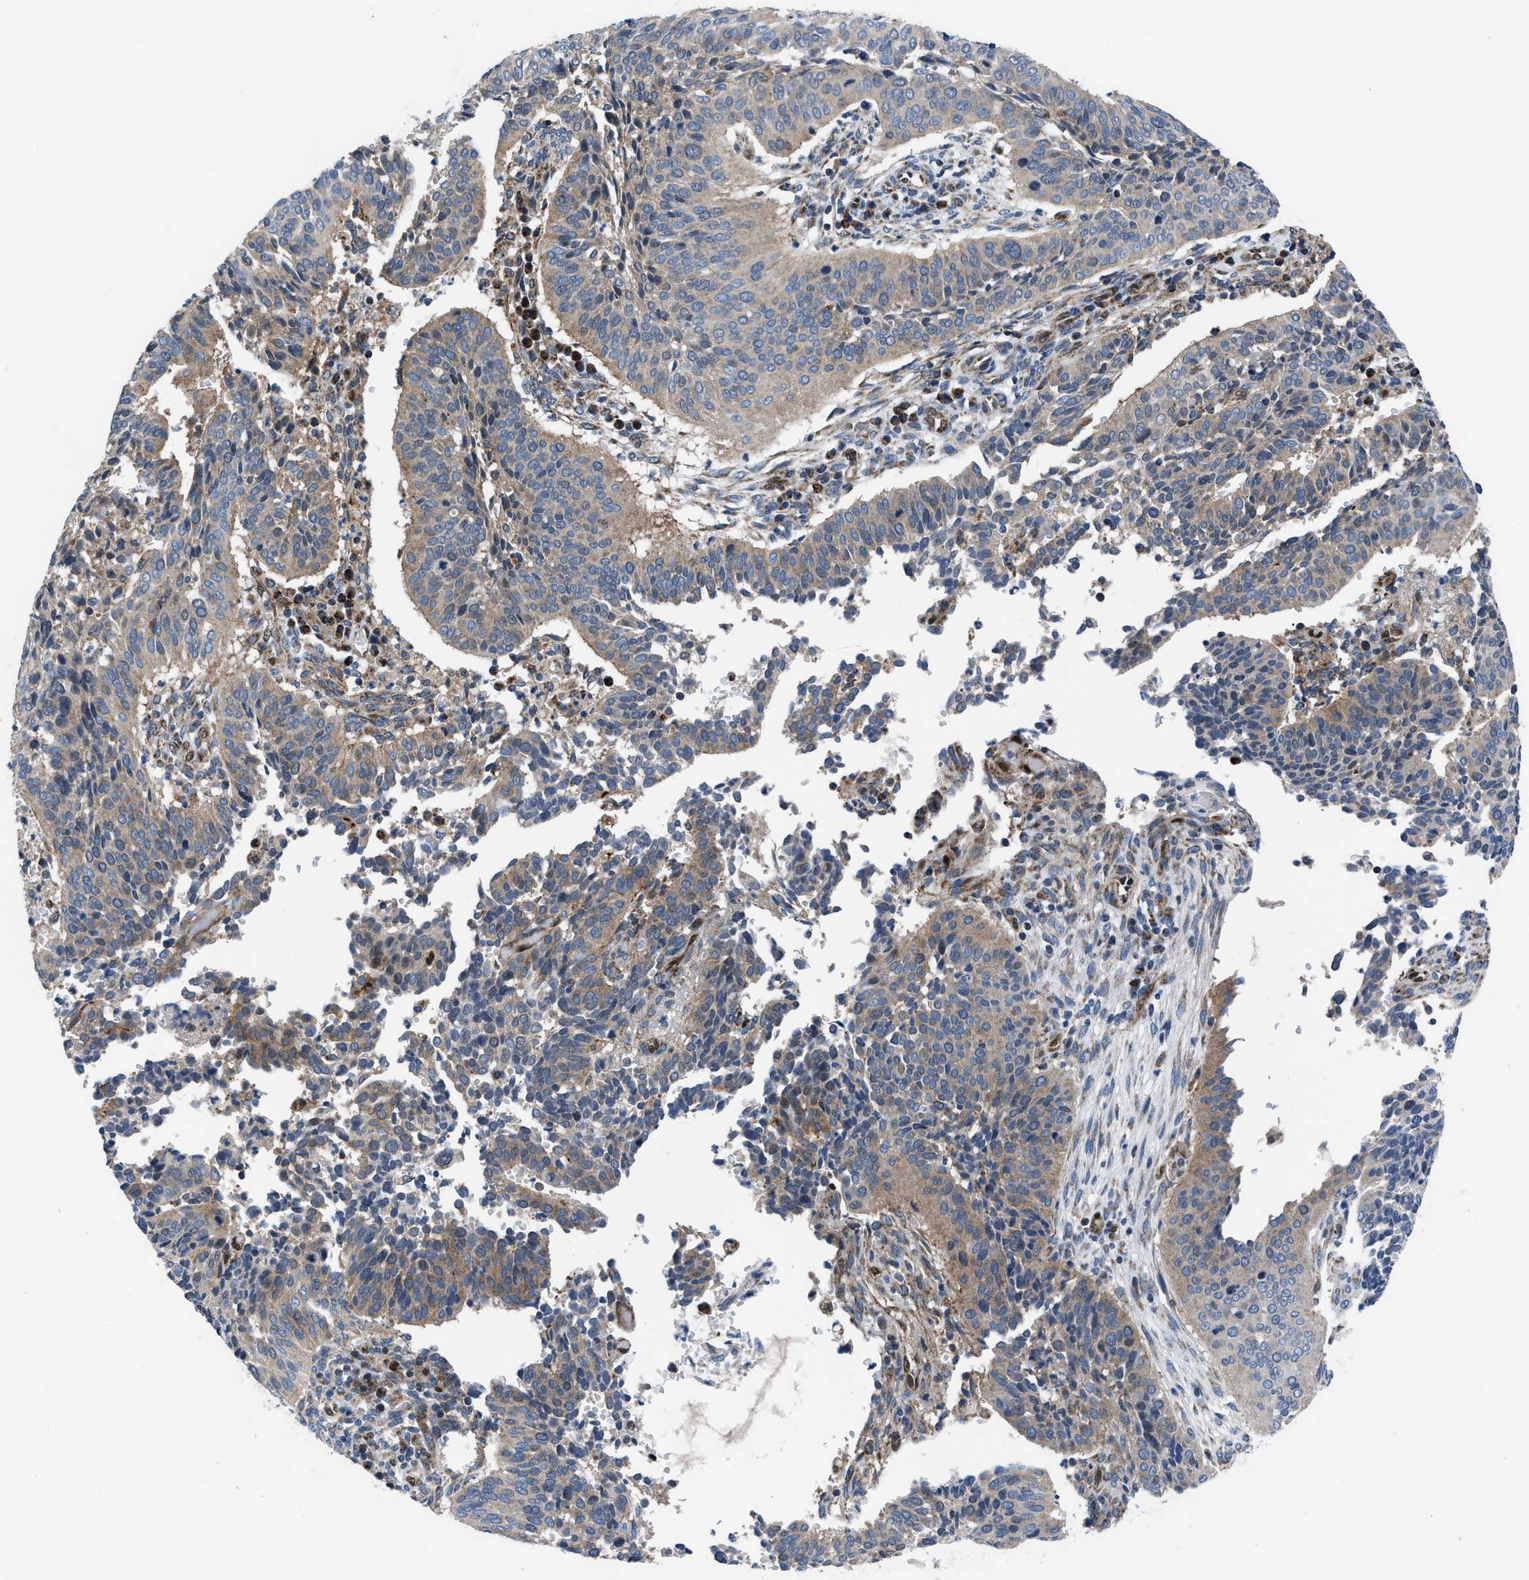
{"staining": {"intensity": "weak", "quantity": "25%-75%", "location": "cytoplasmic/membranous"}, "tissue": "cervical cancer", "cell_type": "Tumor cells", "image_type": "cancer", "snomed": [{"axis": "morphology", "description": "Normal tissue, NOS"}, {"axis": "morphology", "description": "Squamous cell carcinoma, NOS"}, {"axis": "topography", "description": "Cervix"}], "caption": "Weak cytoplasmic/membranous staining is present in approximately 25%-75% of tumor cells in cervical squamous cell carcinoma.", "gene": "LMO2", "patient": {"sex": "female", "age": 39}}